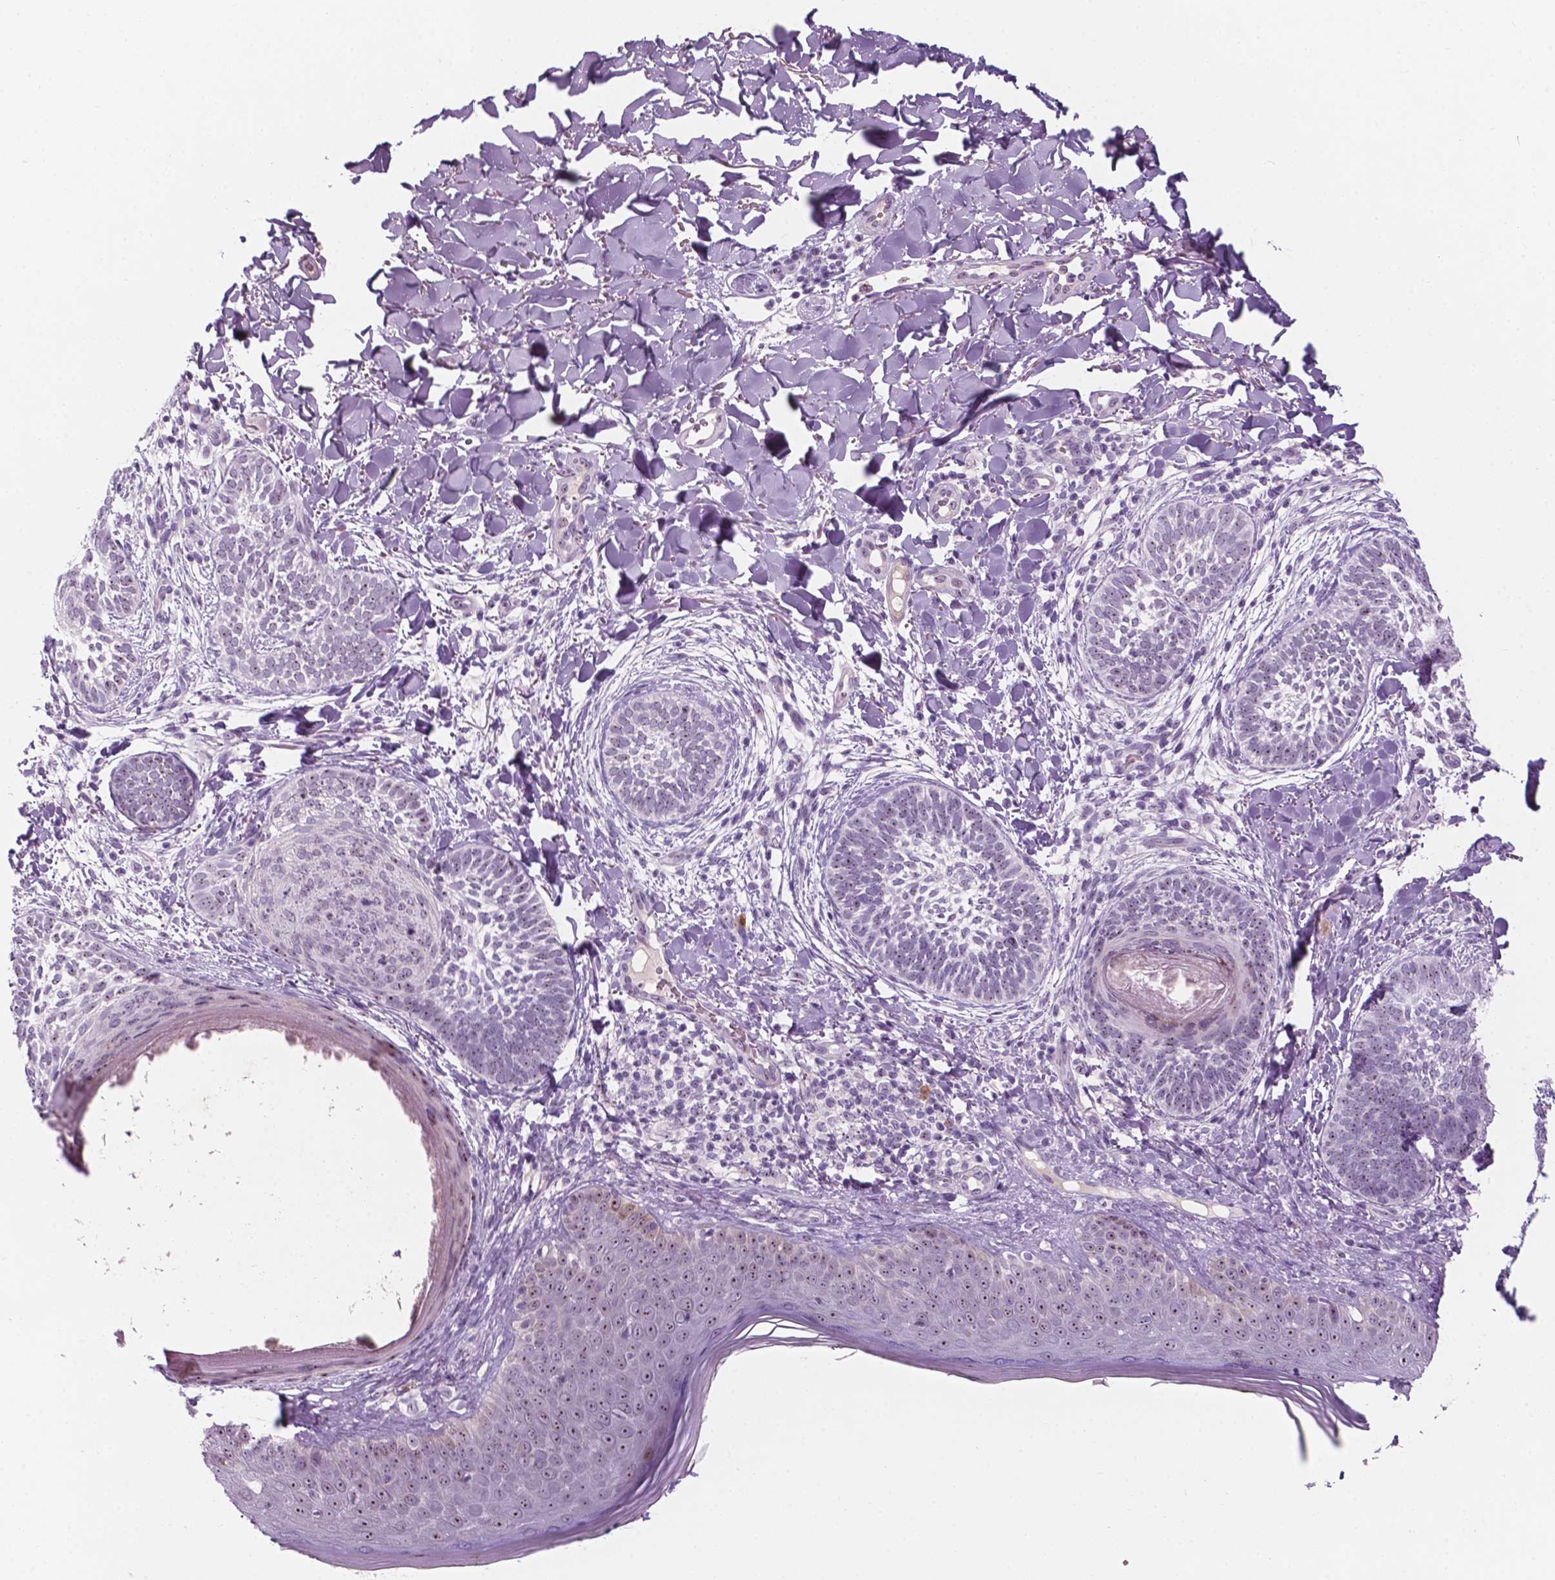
{"staining": {"intensity": "negative", "quantity": "none", "location": "none"}, "tissue": "skin cancer", "cell_type": "Tumor cells", "image_type": "cancer", "snomed": [{"axis": "morphology", "description": "Normal tissue, NOS"}, {"axis": "morphology", "description": "Basal cell carcinoma"}, {"axis": "topography", "description": "Skin"}], "caption": "The immunohistochemistry (IHC) histopathology image has no significant positivity in tumor cells of skin cancer (basal cell carcinoma) tissue.", "gene": "ZNF853", "patient": {"sex": "male", "age": 46}}